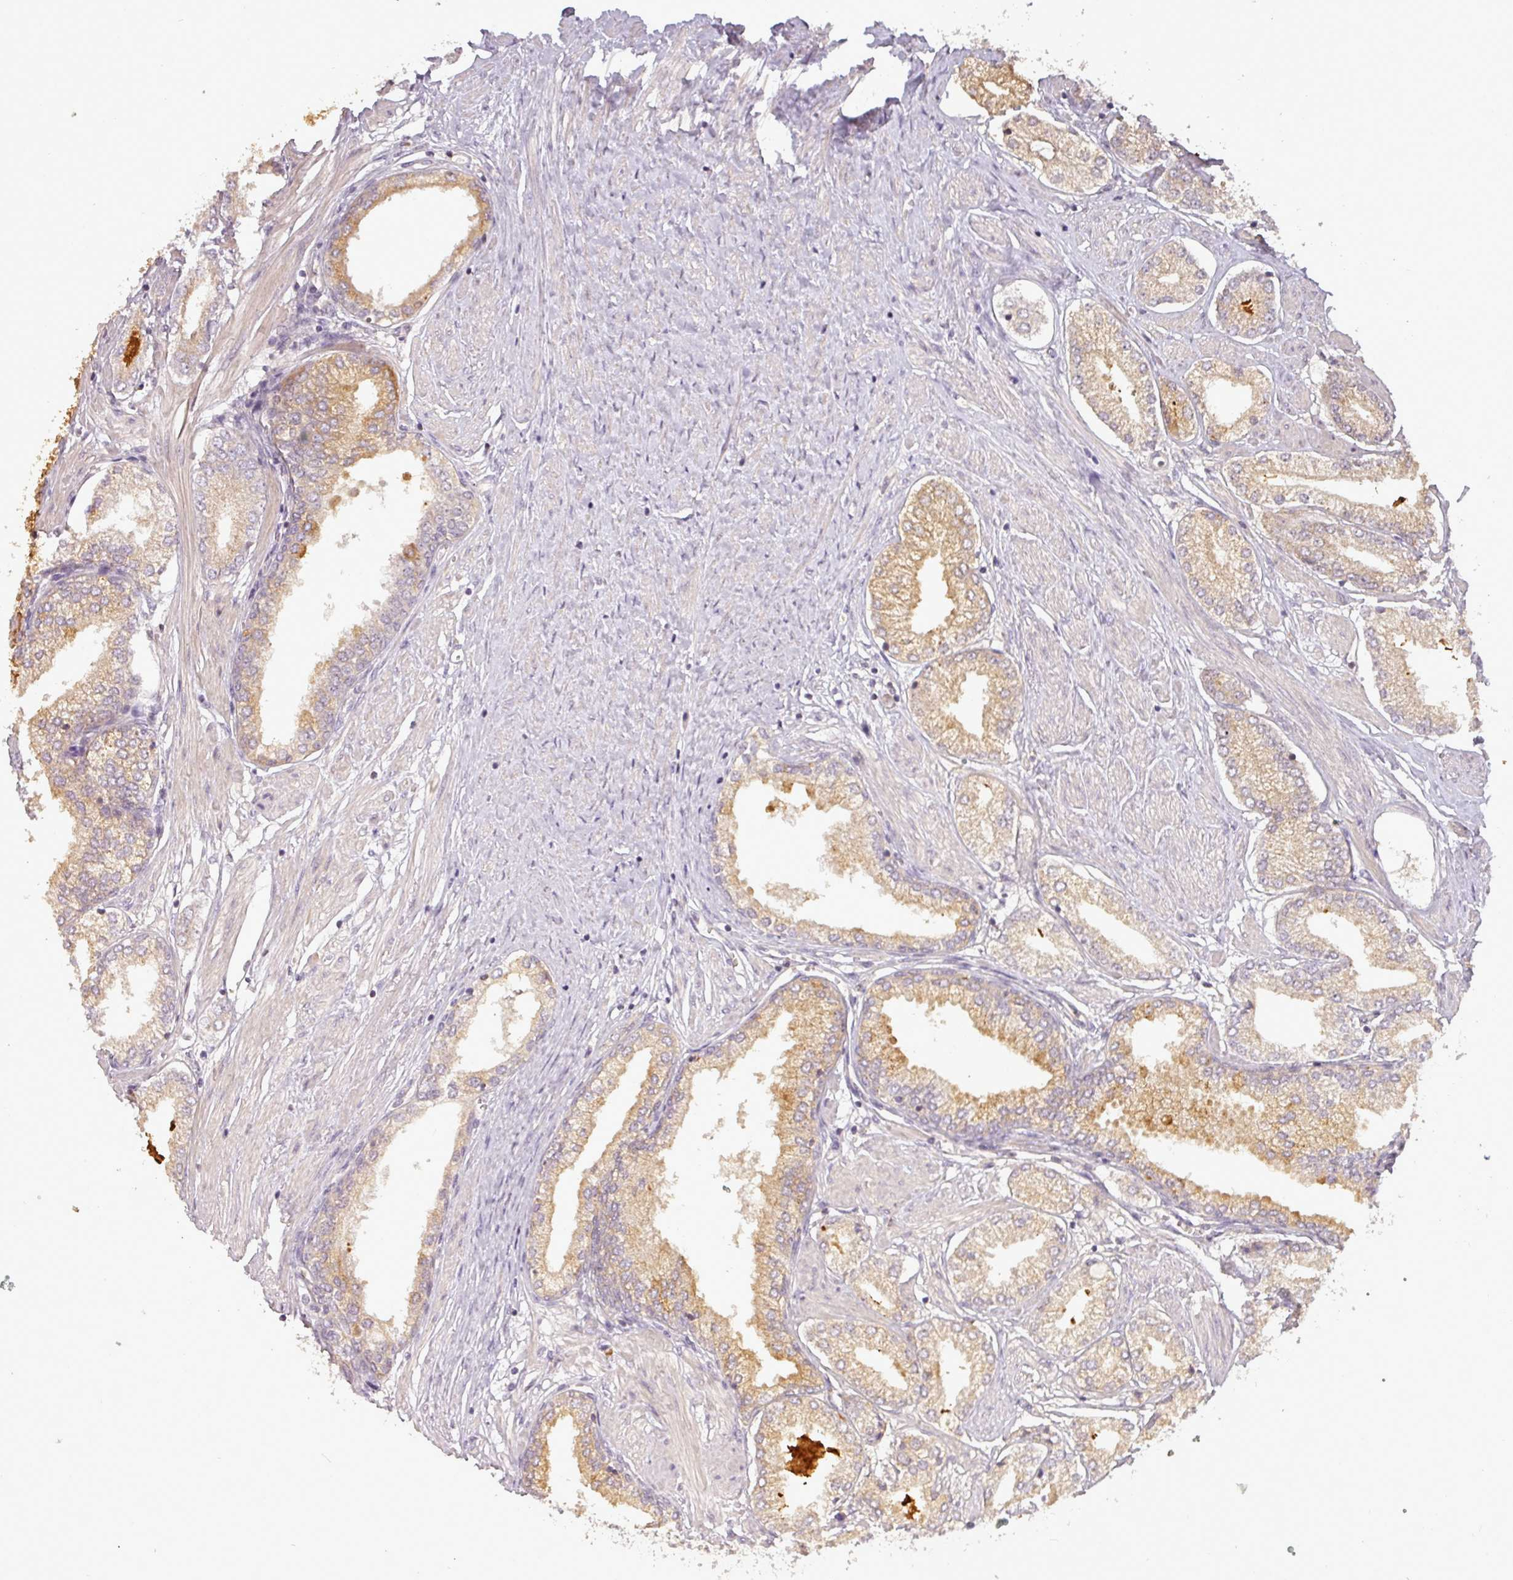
{"staining": {"intensity": "weak", "quantity": ">75%", "location": "cytoplasmic/membranous"}, "tissue": "prostate cancer", "cell_type": "Tumor cells", "image_type": "cancer", "snomed": [{"axis": "morphology", "description": "Adenocarcinoma, High grade"}, {"axis": "topography", "description": "Prostate and seminal vesicle, NOS"}], "caption": "The histopathology image shows a brown stain indicating the presence of a protein in the cytoplasmic/membranous of tumor cells in prostate cancer.", "gene": "NIN", "patient": {"sex": "male", "age": 64}}